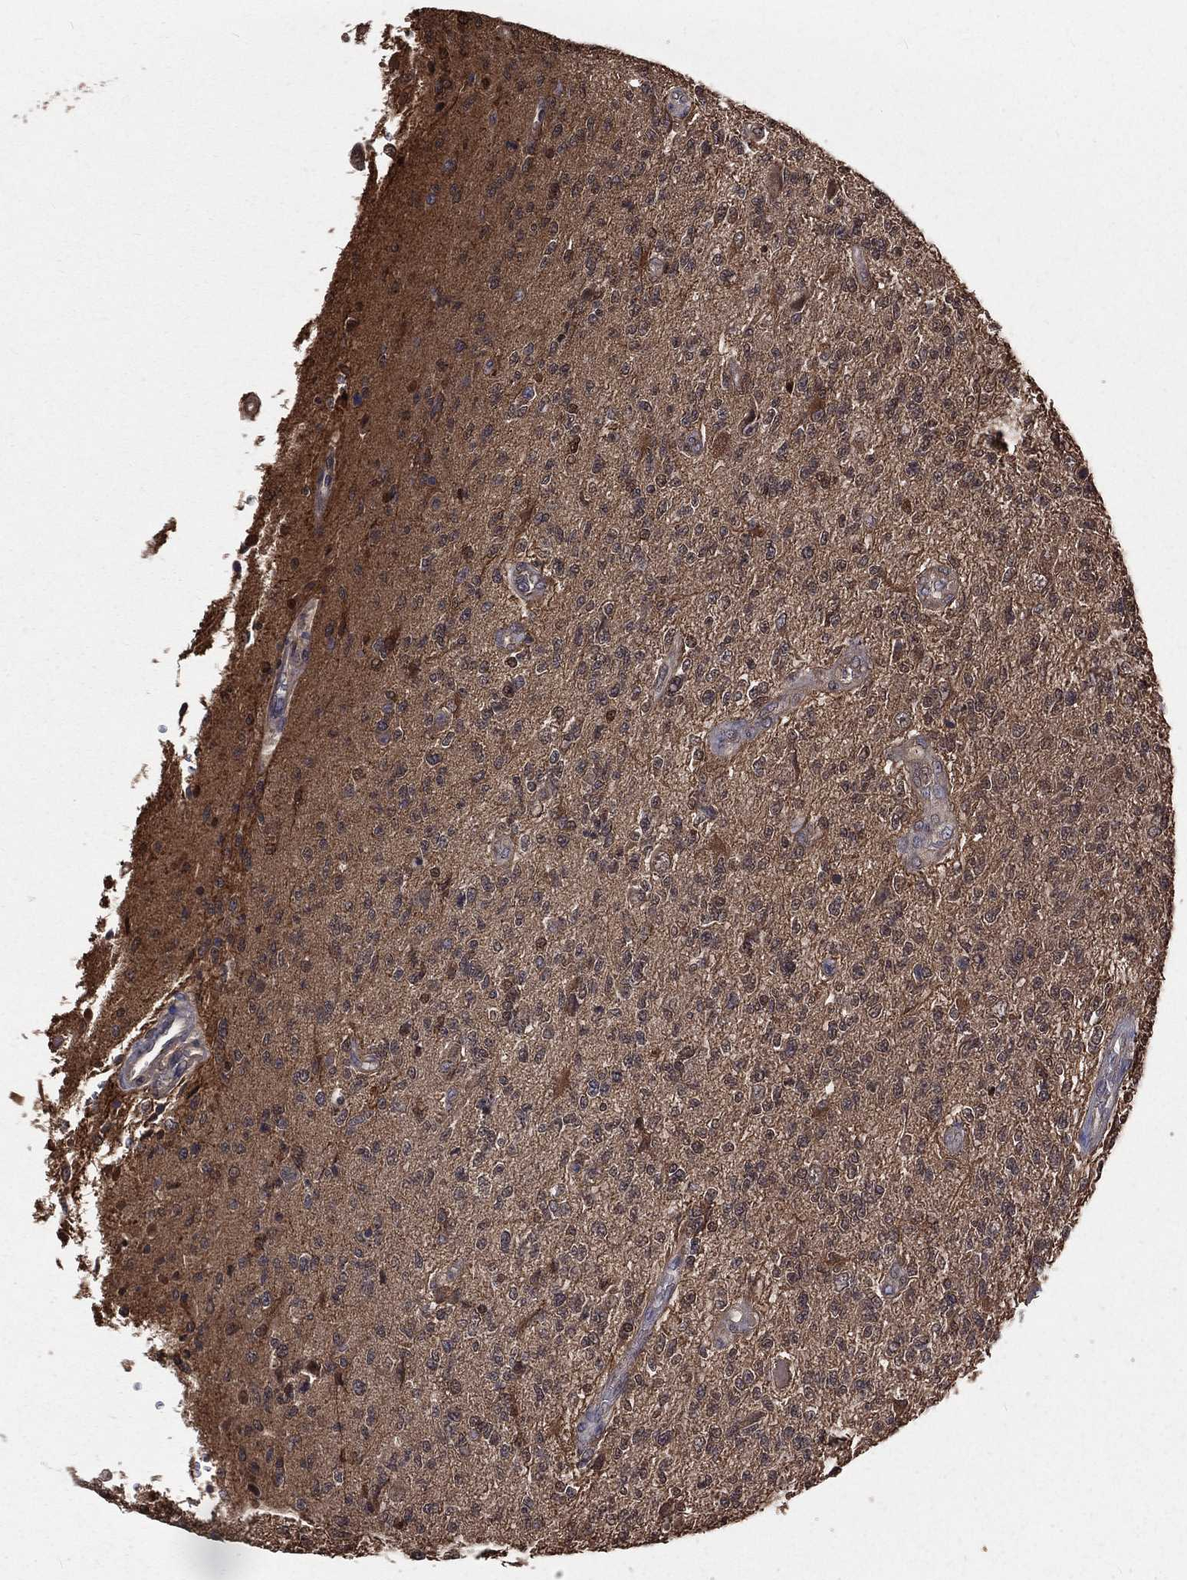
{"staining": {"intensity": "moderate", "quantity": "25%-75%", "location": "cytoplasmic/membranous"}, "tissue": "glioma", "cell_type": "Tumor cells", "image_type": "cancer", "snomed": [{"axis": "morphology", "description": "Glioma, malignant, High grade"}, {"axis": "topography", "description": "Brain"}], "caption": "Immunohistochemistry (IHC) photomicrograph of human high-grade glioma (malignant) stained for a protein (brown), which demonstrates medium levels of moderate cytoplasmic/membranous staining in approximately 25%-75% of tumor cells.", "gene": "TBC1D2", "patient": {"sex": "male", "age": 56}}